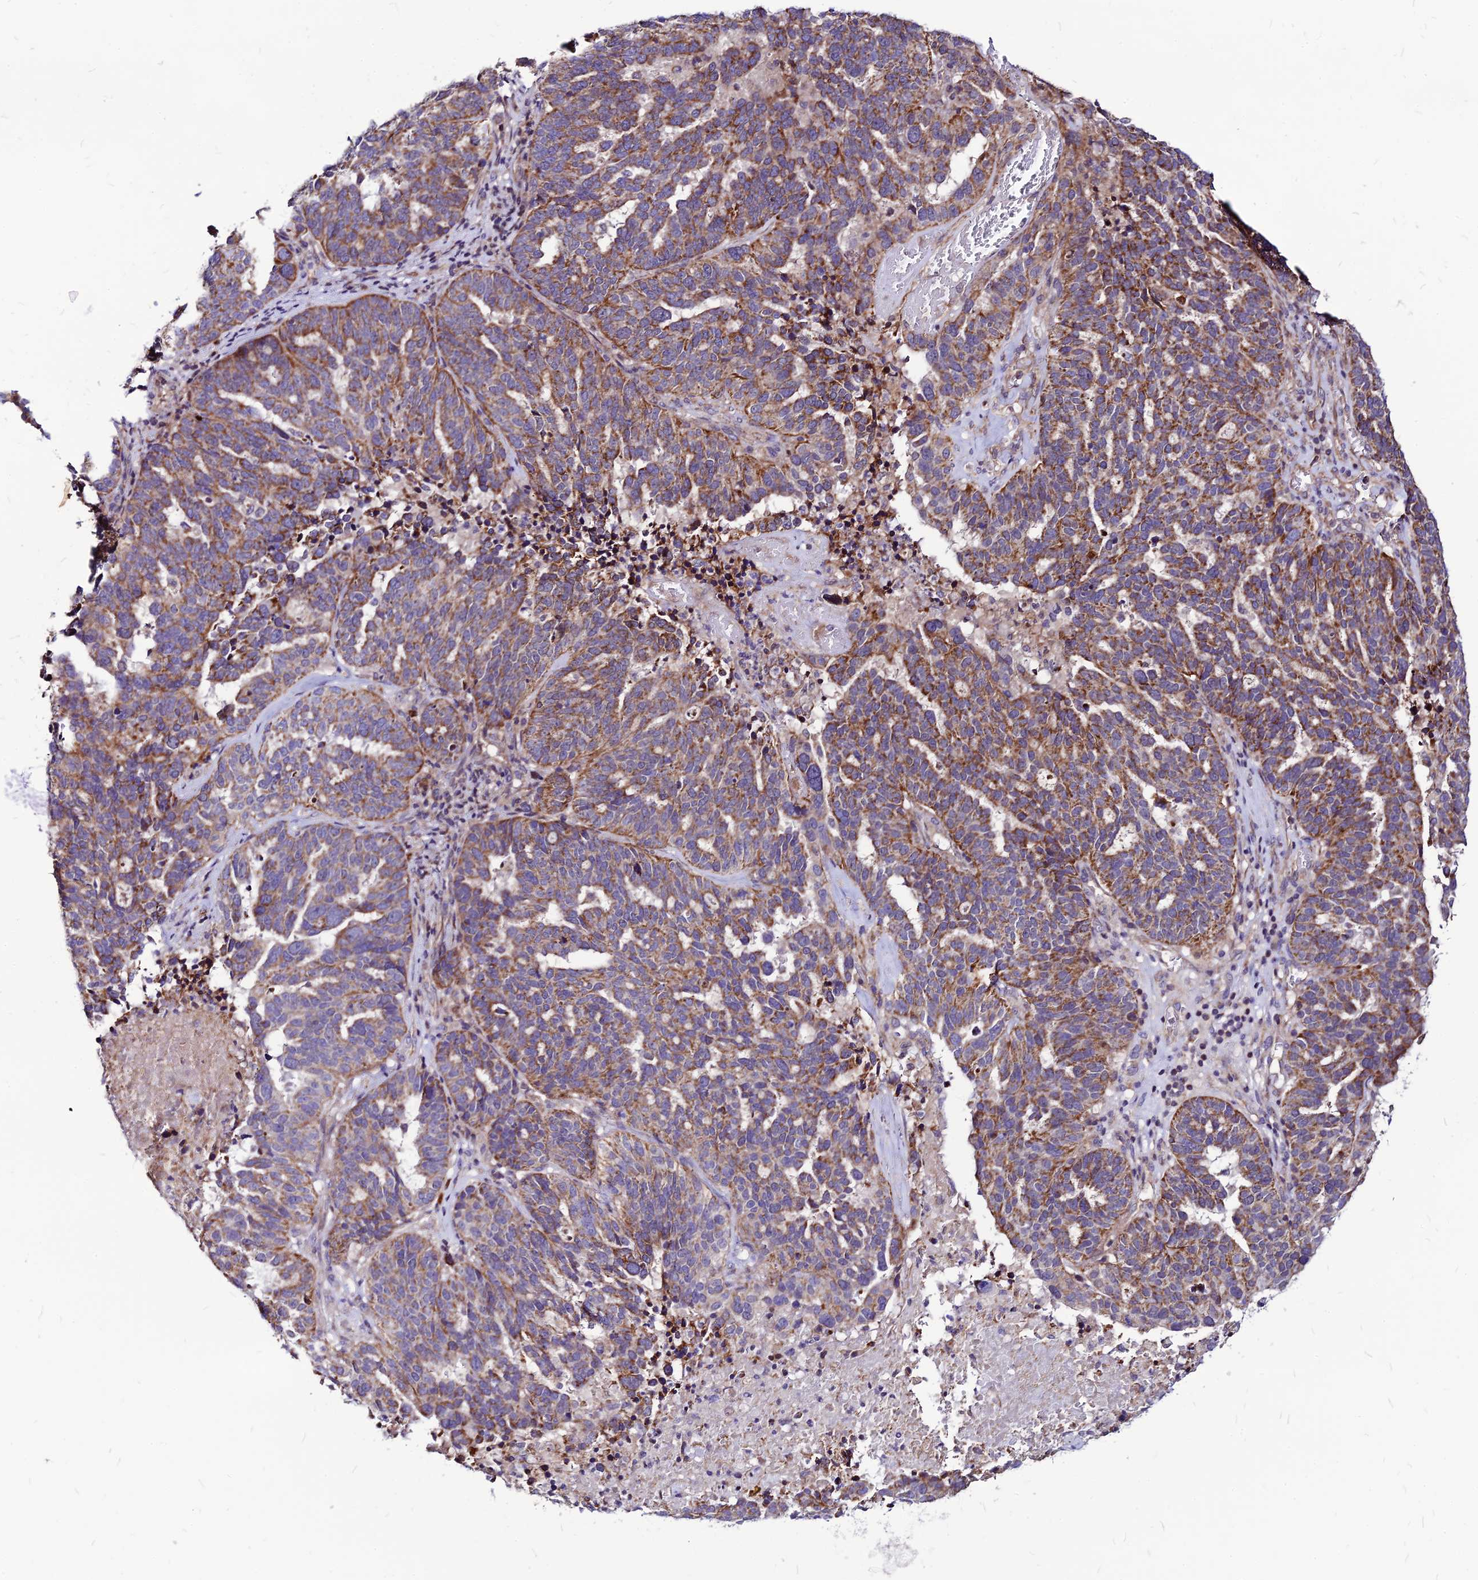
{"staining": {"intensity": "moderate", "quantity": ">75%", "location": "cytoplasmic/membranous"}, "tissue": "ovarian cancer", "cell_type": "Tumor cells", "image_type": "cancer", "snomed": [{"axis": "morphology", "description": "Cystadenocarcinoma, serous, NOS"}, {"axis": "topography", "description": "Ovary"}], "caption": "Immunohistochemistry histopathology image of neoplastic tissue: serous cystadenocarcinoma (ovarian) stained using immunohistochemistry displays medium levels of moderate protein expression localized specifically in the cytoplasmic/membranous of tumor cells, appearing as a cytoplasmic/membranous brown color.", "gene": "ECI1", "patient": {"sex": "female", "age": 59}}